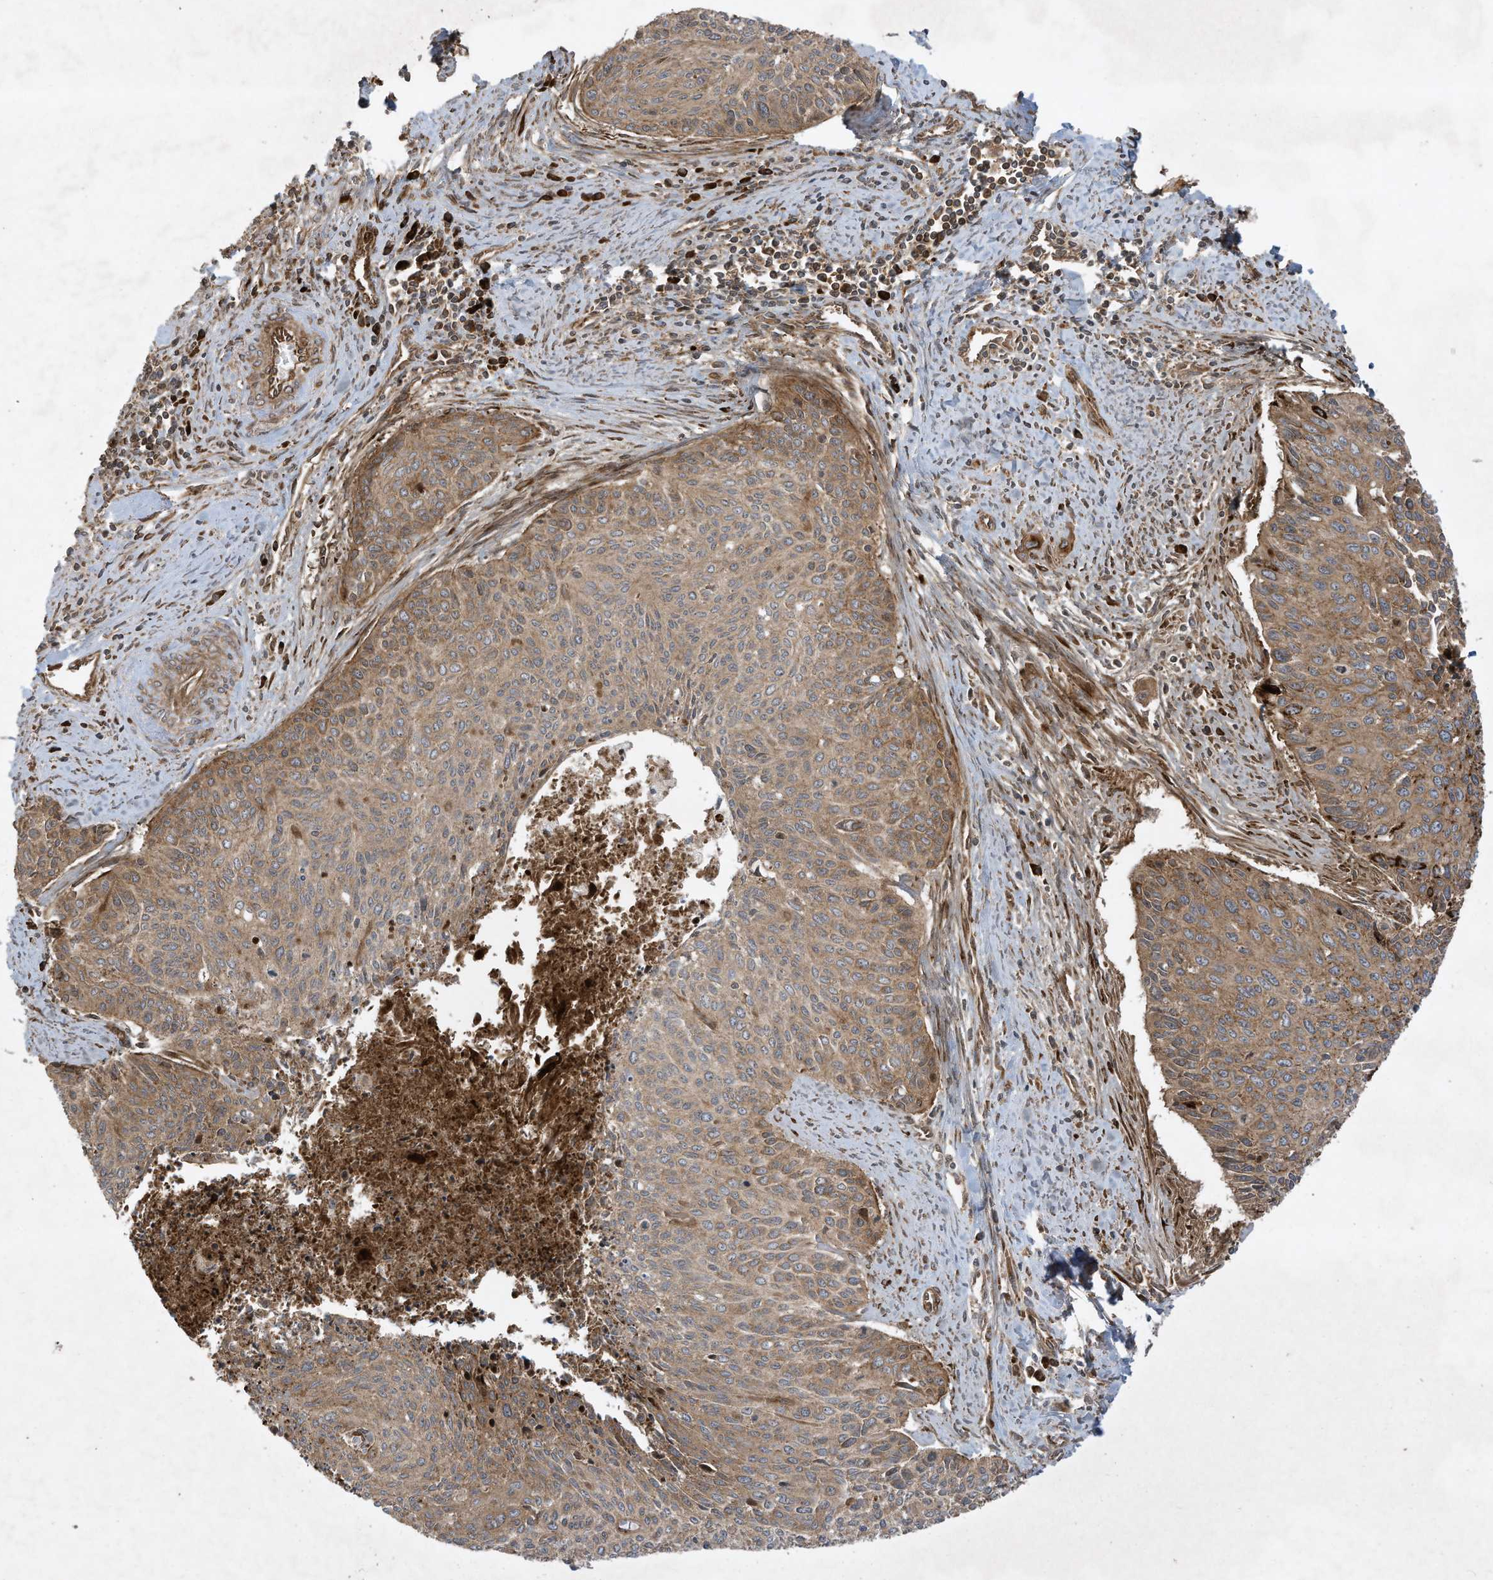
{"staining": {"intensity": "moderate", "quantity": ">75%", "location": "cytoplasmic/membranous"}, "tissue": "cervical cancer", "cell_type": "Tumor cells", "image_type": "cancer", "snomed": [{"axis": "morphology", "description": "Squamous cell carcinoma, NOS"}, {"axis": "topography", "description": "Cervix"}], "caption": "Human cervical squamous cell carcinoma stained with a brown dye shows moderate cytoplasmic/membranous positive positivity in about >75% of tumor cells.", "gene": "DDIT4", "patient": {"sex": "female", "age": 55}}